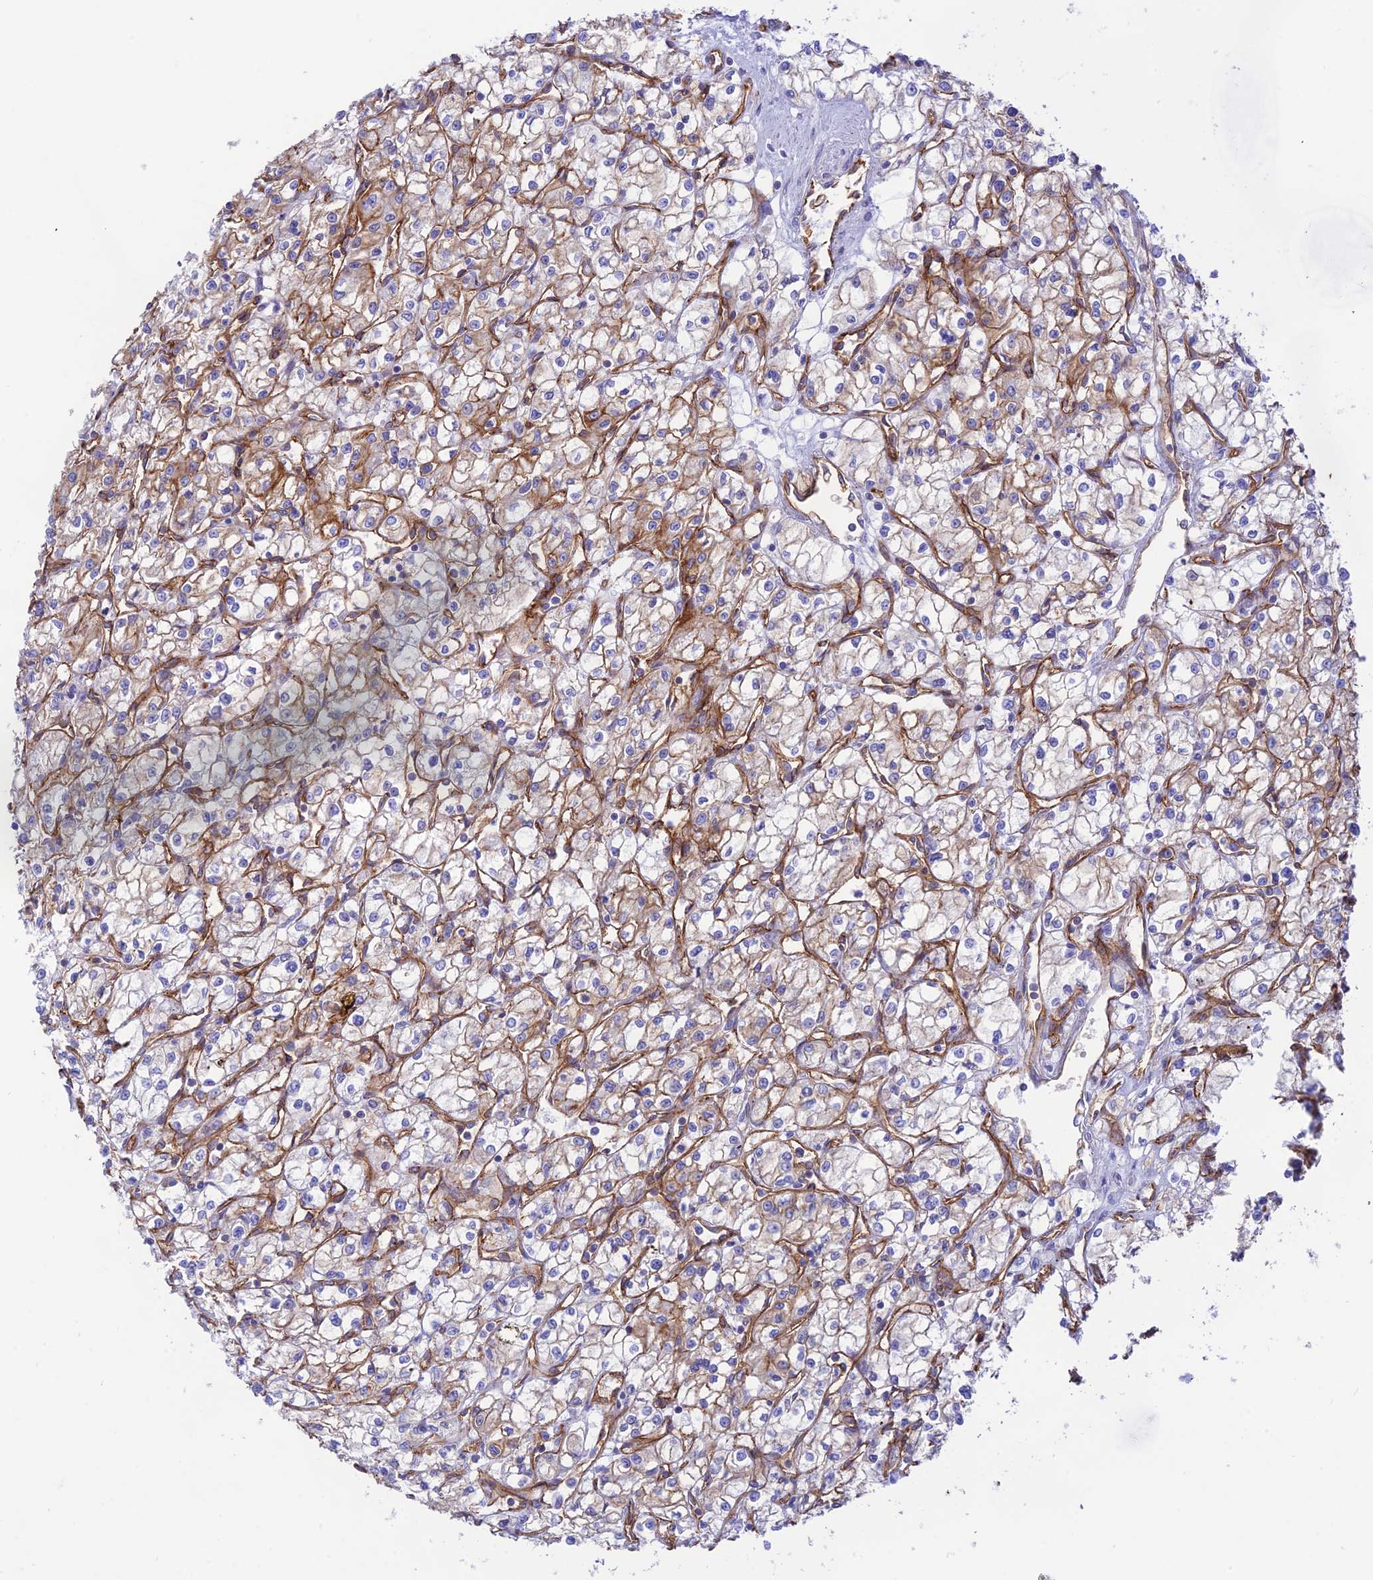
{"staining": {"intensity": "moderate", "quantity": "<25%", "location": "cytoplasmic/membranous"}, "tissue": "renal cancer", "cell_type": "Tumor cells", "image_type": "cancer", "snomed": [{"axis": "morphology", "description": "Adenocarcinoma, NOS"}, {"axis": "topography", "description": "Kidney"}], "caption": "Human renal adenocarcinoma stained with a protein marker demonstrates moderate staining in tumor cells.", "gene": "YPEL5", "patient": {"sex": "male", "age": 59}}